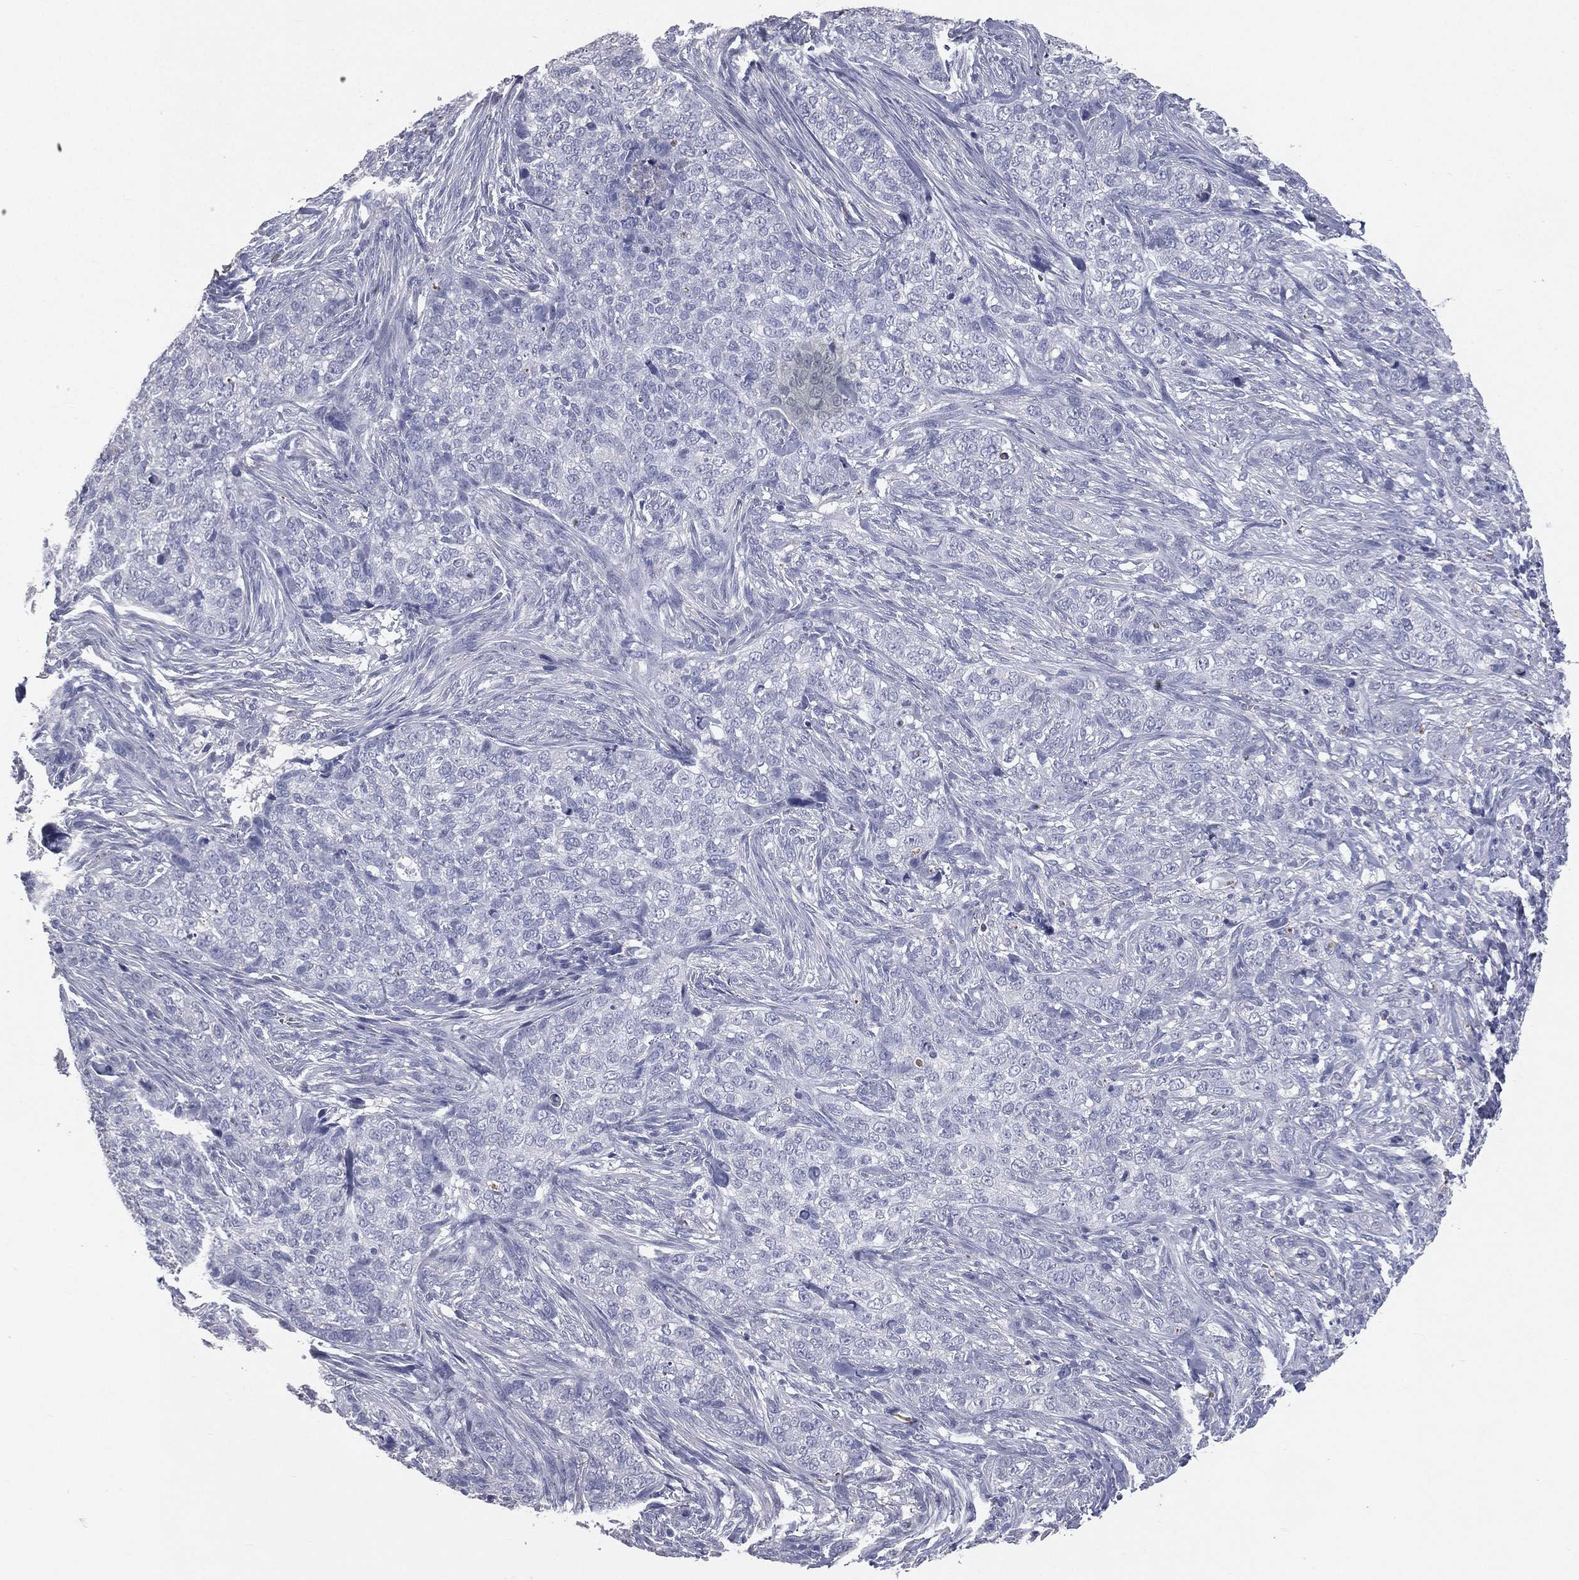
{"staining": {"intensity": "negative", "quantity": "none", "location": "none"}, "tissue": "skin cancer", "cell_type": "Tumor cells", "image_type": "cancer", "snomed": [{"axis": "morphology", "description": "Basal cell carcinoma"}, {"axis": "topography", "description": "Skin"}], "caption": "Immunohistochemistry histopathology image of human basal cell carcinoma (skin) stained for a protein (brown), which reveals no staining in tumor cells.", "gene": "ESX1", "patient": {"sex": "female", "age": 69}}